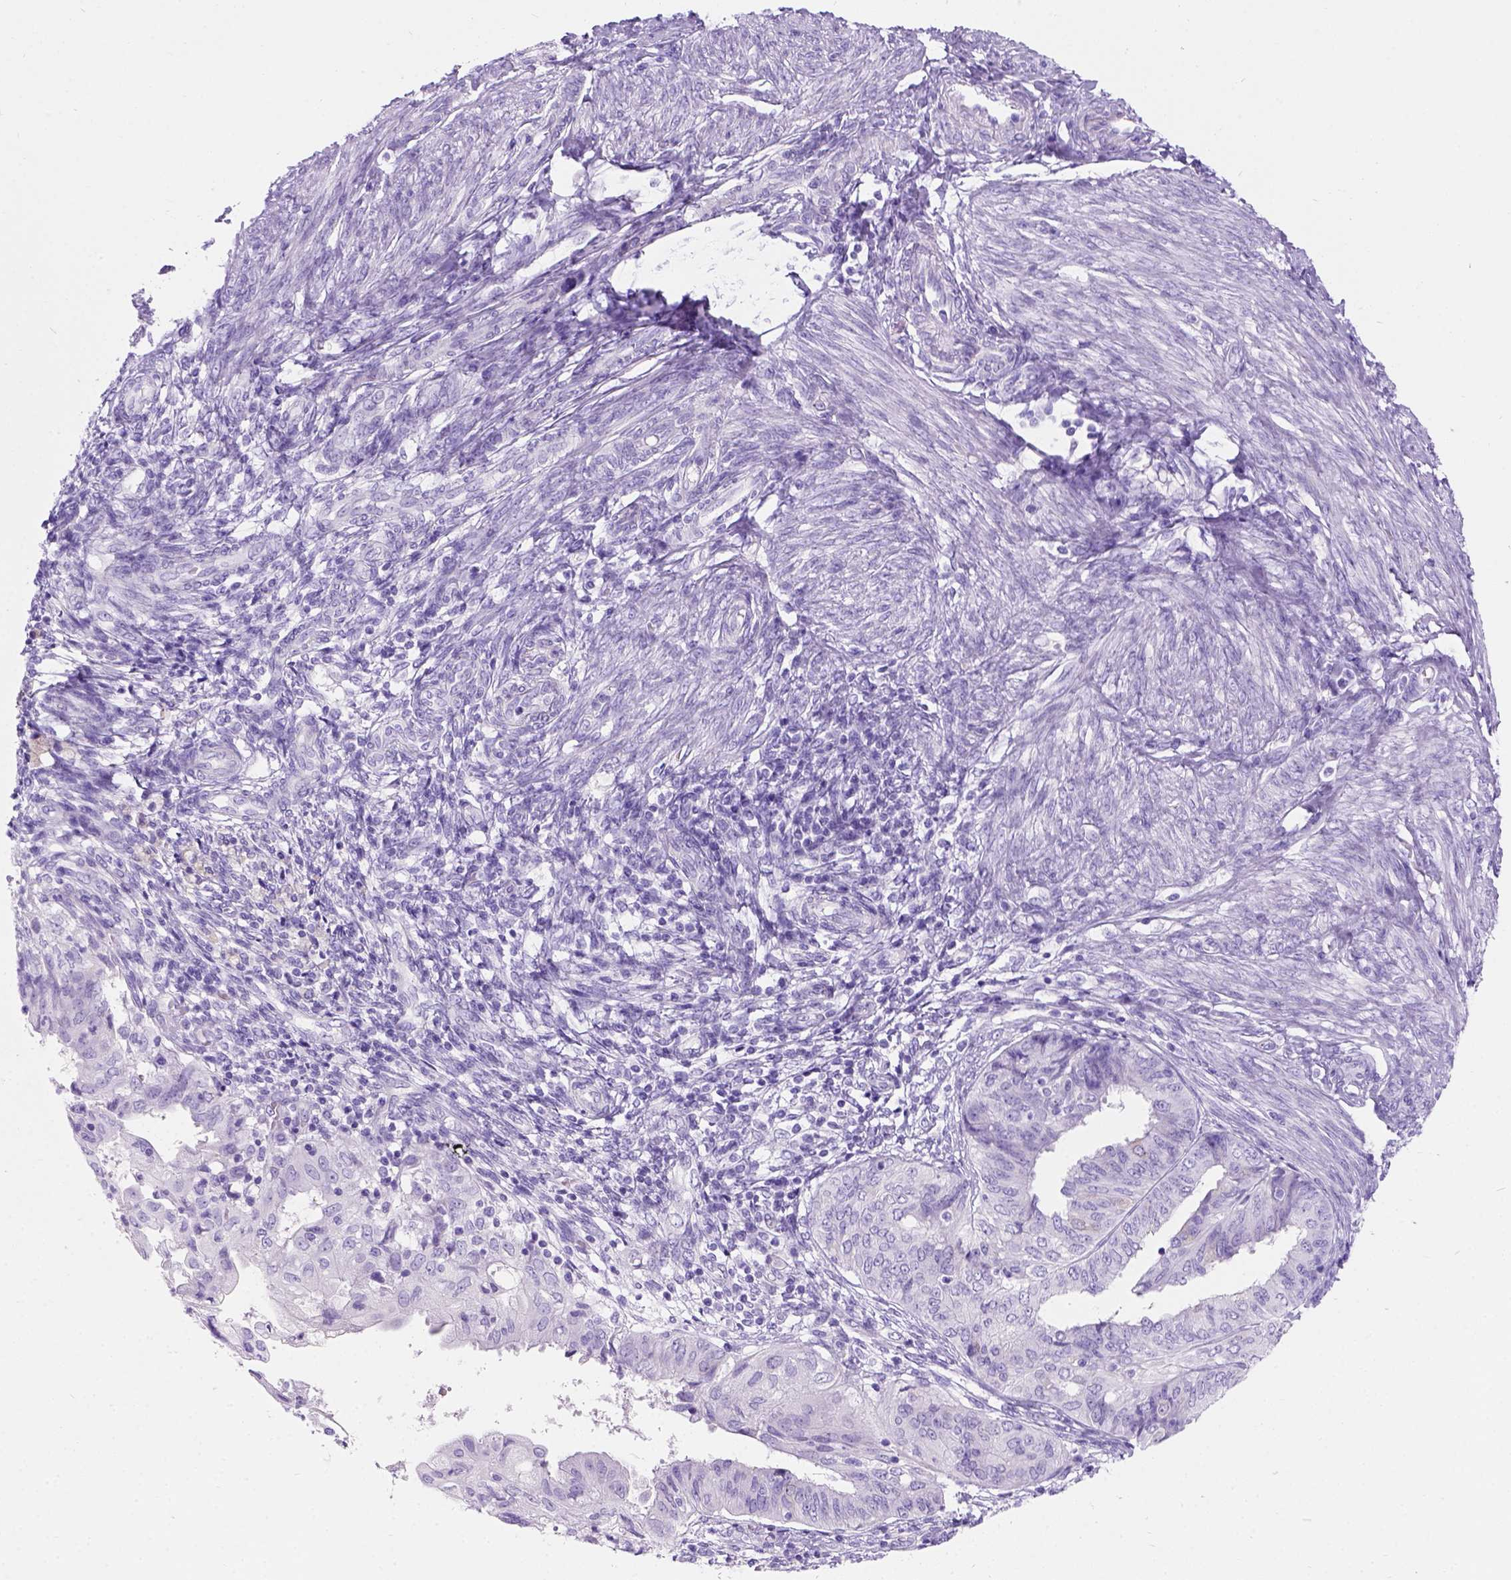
{"staining": {"intensity": "negative", "quantity": "none", "location": "none"}, "tissue": "endometrial cancer", "cell_type": "Tumor cells", "image_type": "cancer", "snomed": [{"axis": "morphology", "description": "Adenocarcinoma, NOS"}, {"axis": "topography", "description": "Endometrium"}], "caption": "IHC of human adenocarcinoma (endometrial) shows no staining in tumor cells. (Stains: DAB immunohistochemistry (IHC) with hematoxylin counter stain, Microscopy: brightfield microscopy at high magnification).", "gene": "C7orf57", "patient": {"sex": "female", "age": 68}}